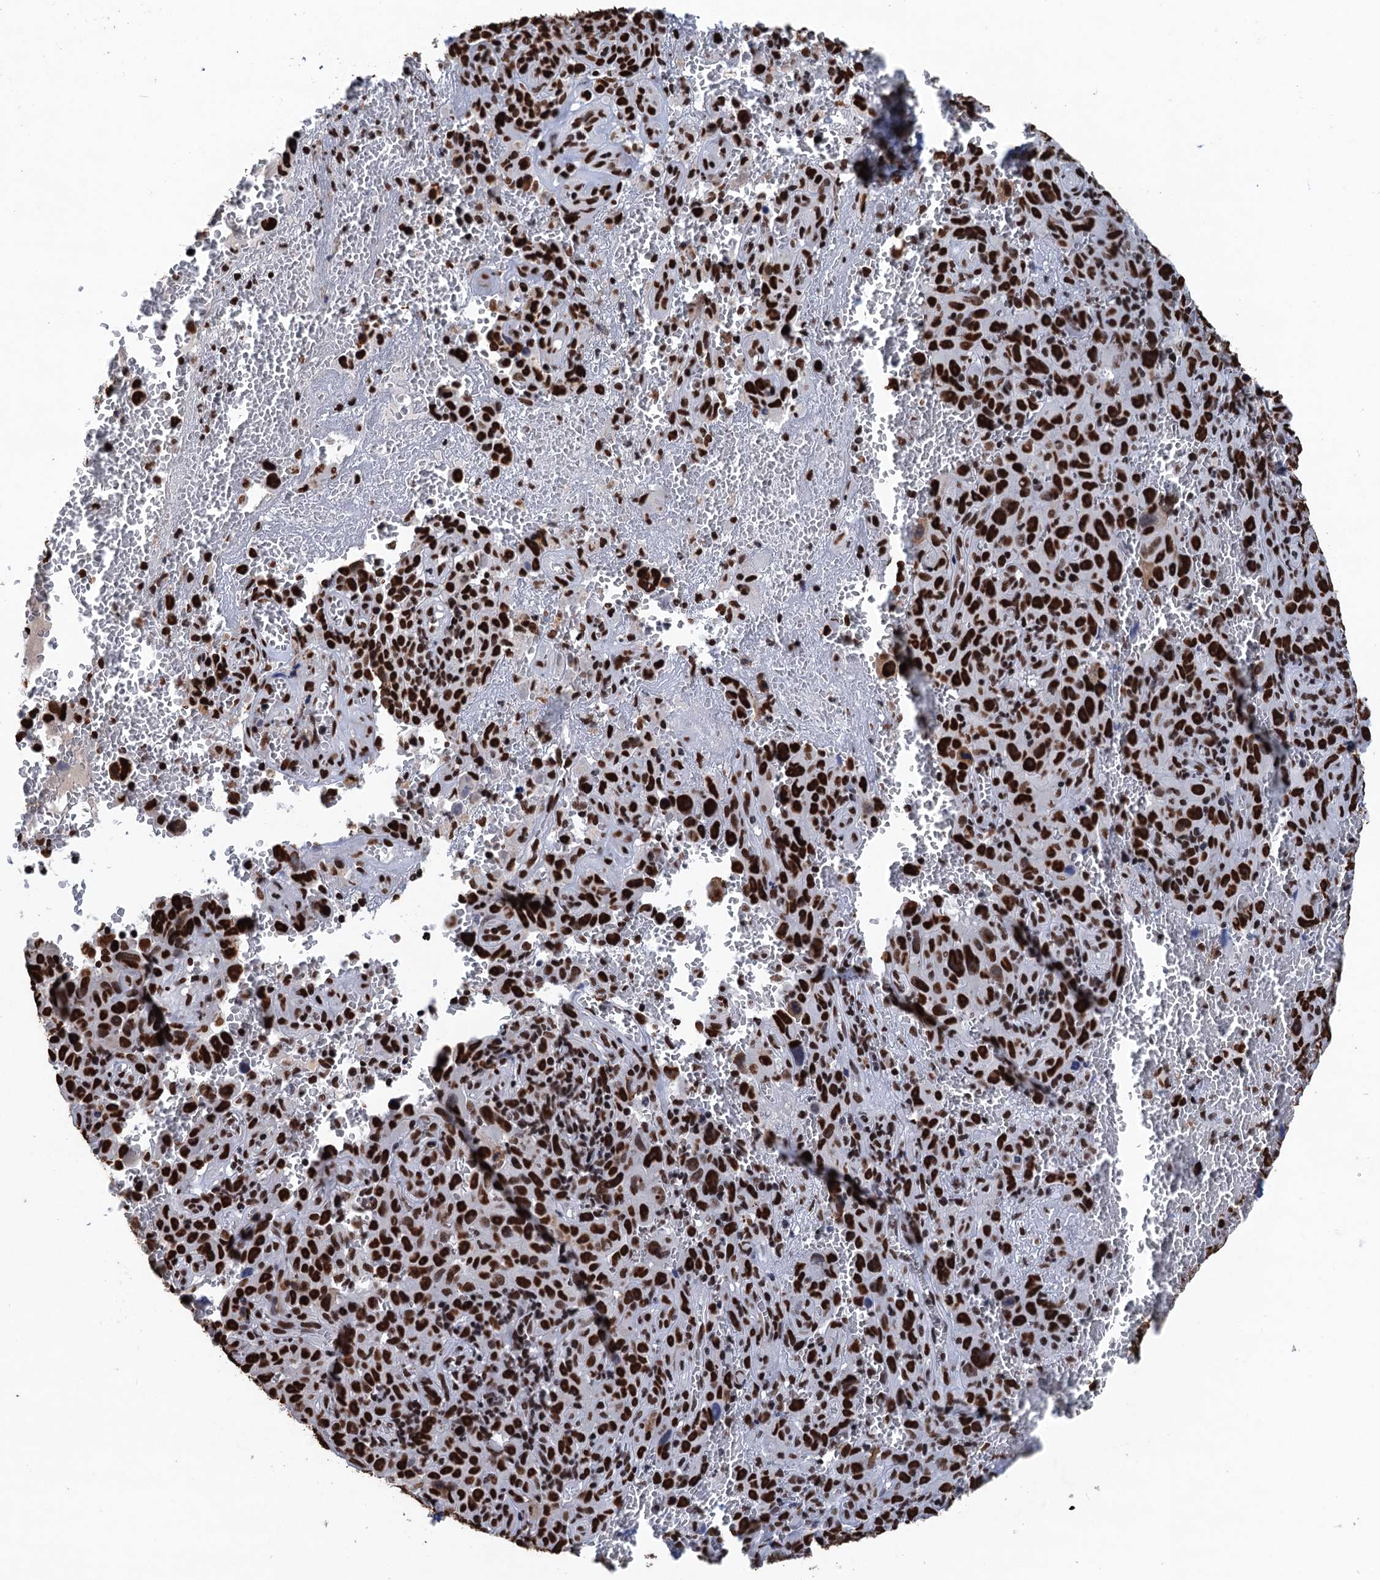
{"staining": {"intensity": "strong", "quantity": ">75%", "location": "nuclear"}, "tissue": "melanoma", "cell_type": "Tumor cells", "image_type": "cancer", "snomed": [{"axis": "morphology", "description": "Malignant melanoma, NOS"}, {"axis": "topography", "description": "Skin"}], "caption": "Strong nuclear protein expression is identified in about >75% of tumor cells in melanoma. (brown staining indicates protein expression, while blue staining denotes nuclei).", "gene": "UBA2", "patient": {"sex": "female", "age": 82}}